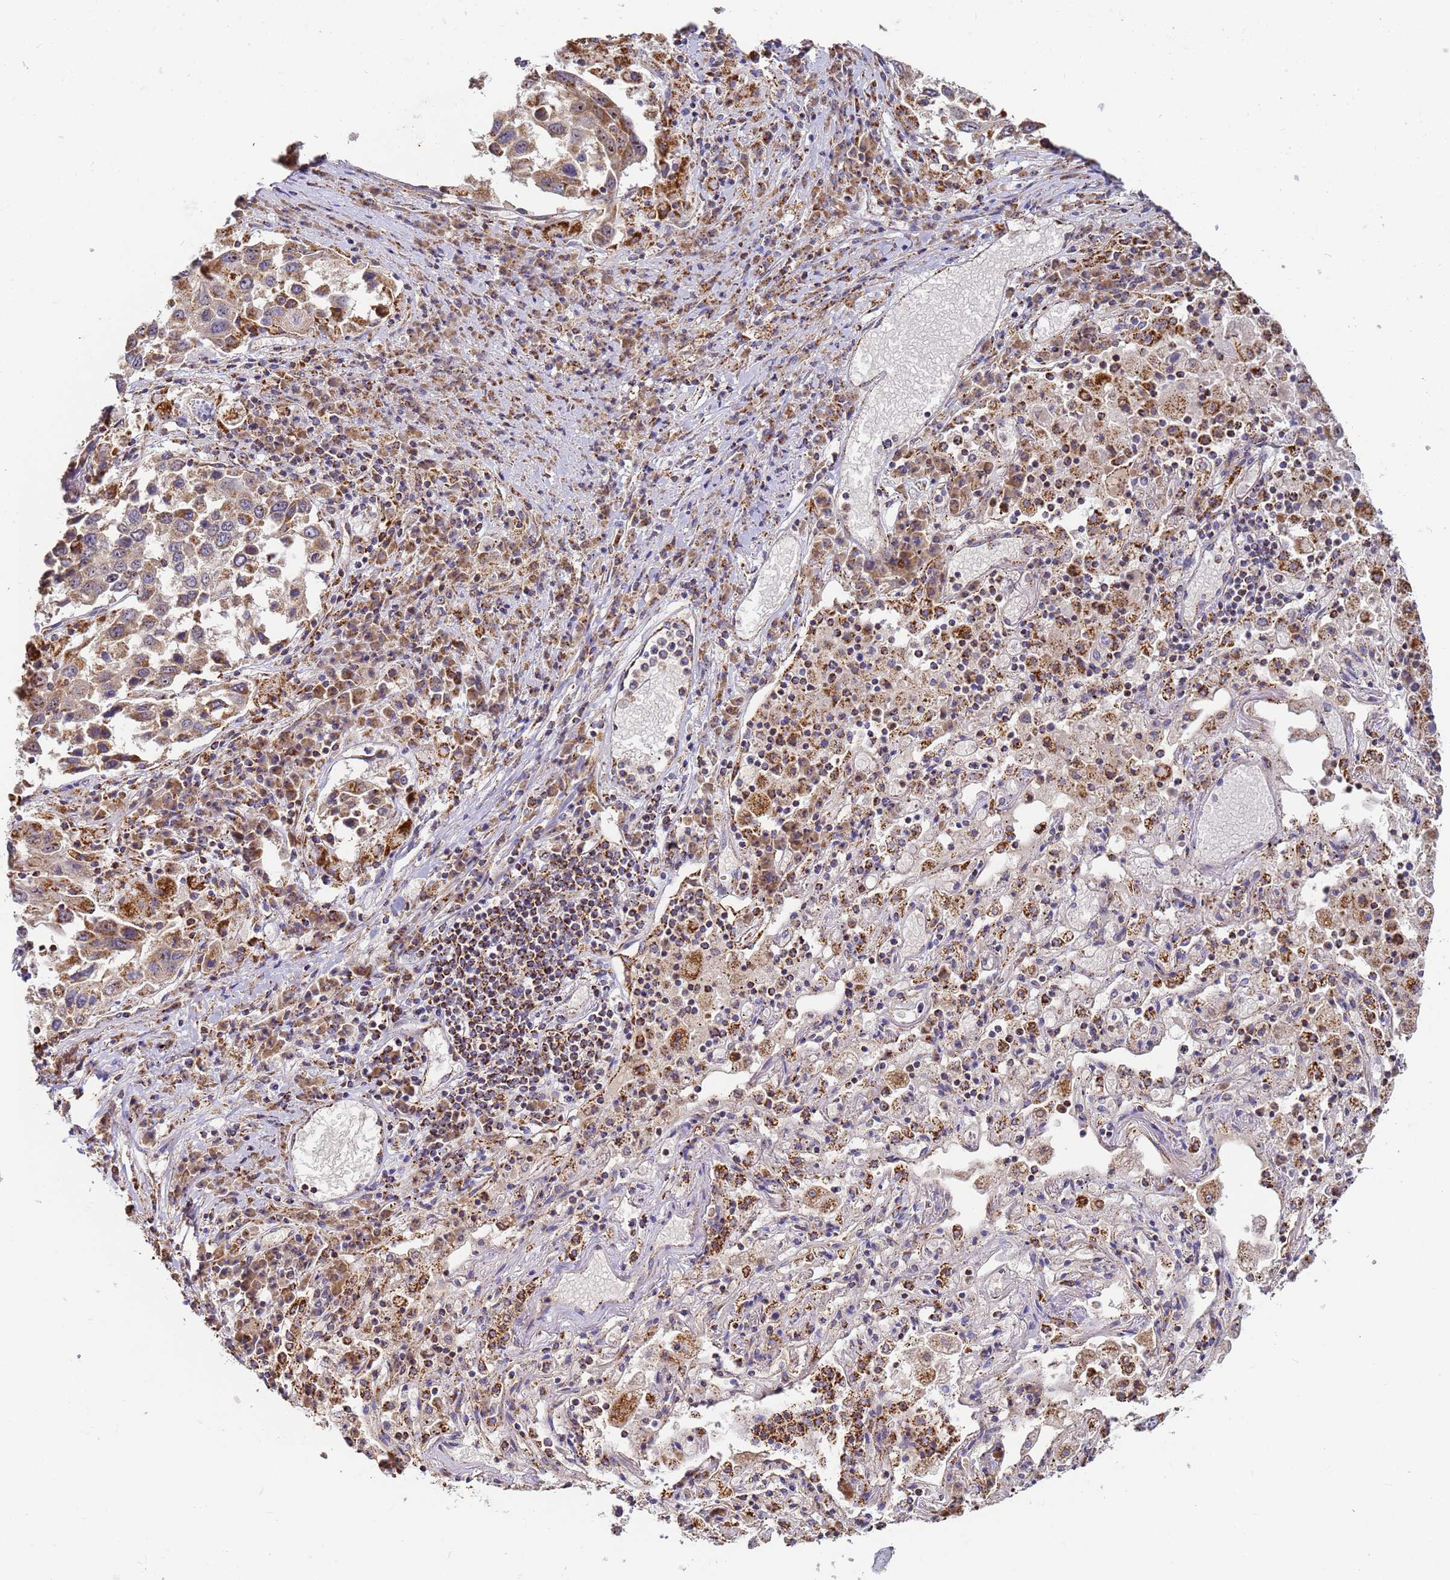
{"staining": {"intensity": "moderate", "quantity": "25%-75%", "location": "cytoplasmic/membranous"}, "tissue": "lung cancer", "cell_type": "Tumor cells", "image_type": "cancer", "snomed": [{"axis": "morphology", "description": "Squamous cell carcinoma, NOS"}, {"axis": "topography", "description": "Lung"}], "caption": "A brown stain highlights moderate cytoplasmic/membranous positivity of a protein in lung squamous cell carcinoma tumor cells.", "gene": "FRG2C", "patient": {"sex": "male", "age": 65}}